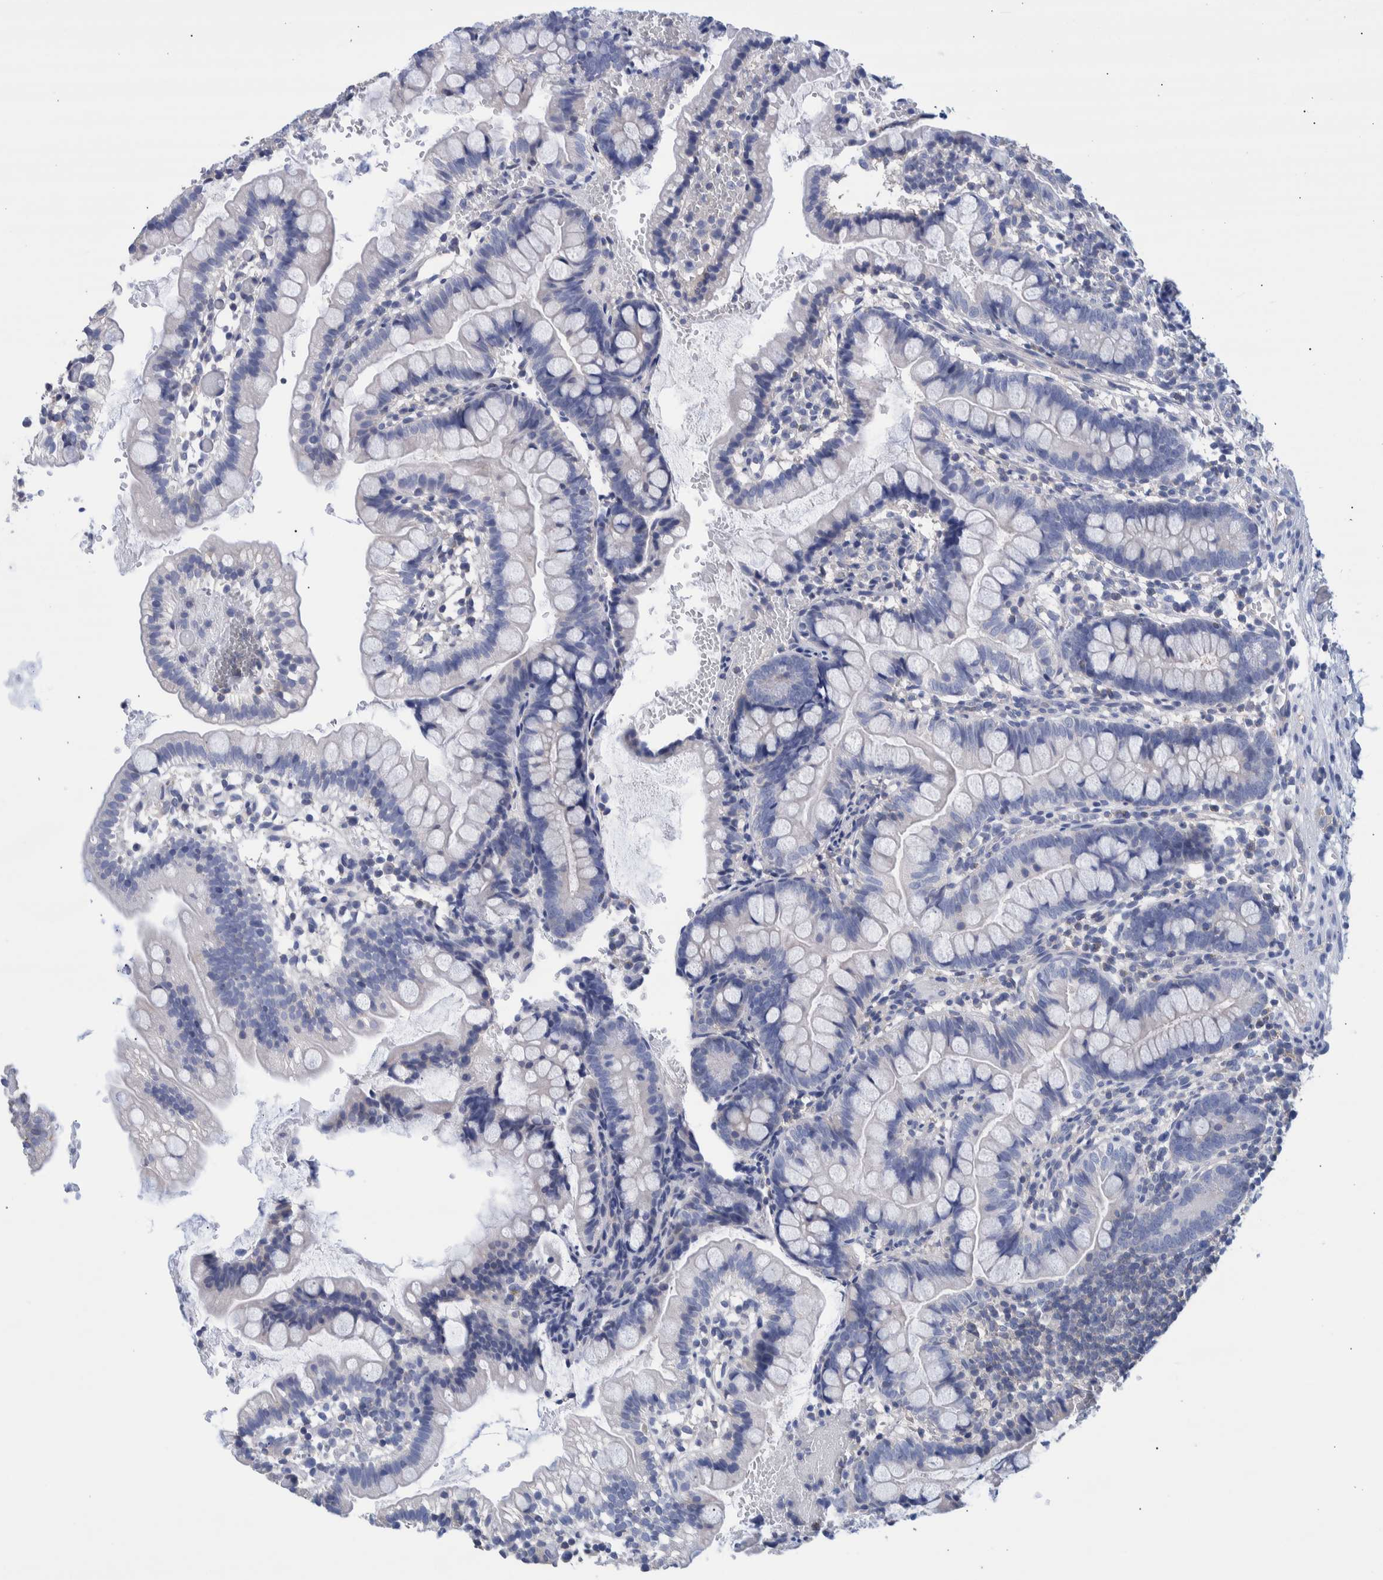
{"staining": {"intensity": "negative", "quantity": "none", "location": "none"}, "tissue": "small intestine", "cell_type": "Glandular cells", "image_type": "normal", "snomed": [{"axis": "morphology", "description": "Normal tissue, NOS"}, {"axis": "morphology", "description": "Developmental malformation"}, {"axis": "topography", "description": "Small intestine"}], "caption": "Protein analysis of unremarkable small intestine demonstrates no significant staining in glandular cells. (DAB immunohistochemistry, high magnification).", "gene": "PPP3CC", "patient": {"sex": "male"}}